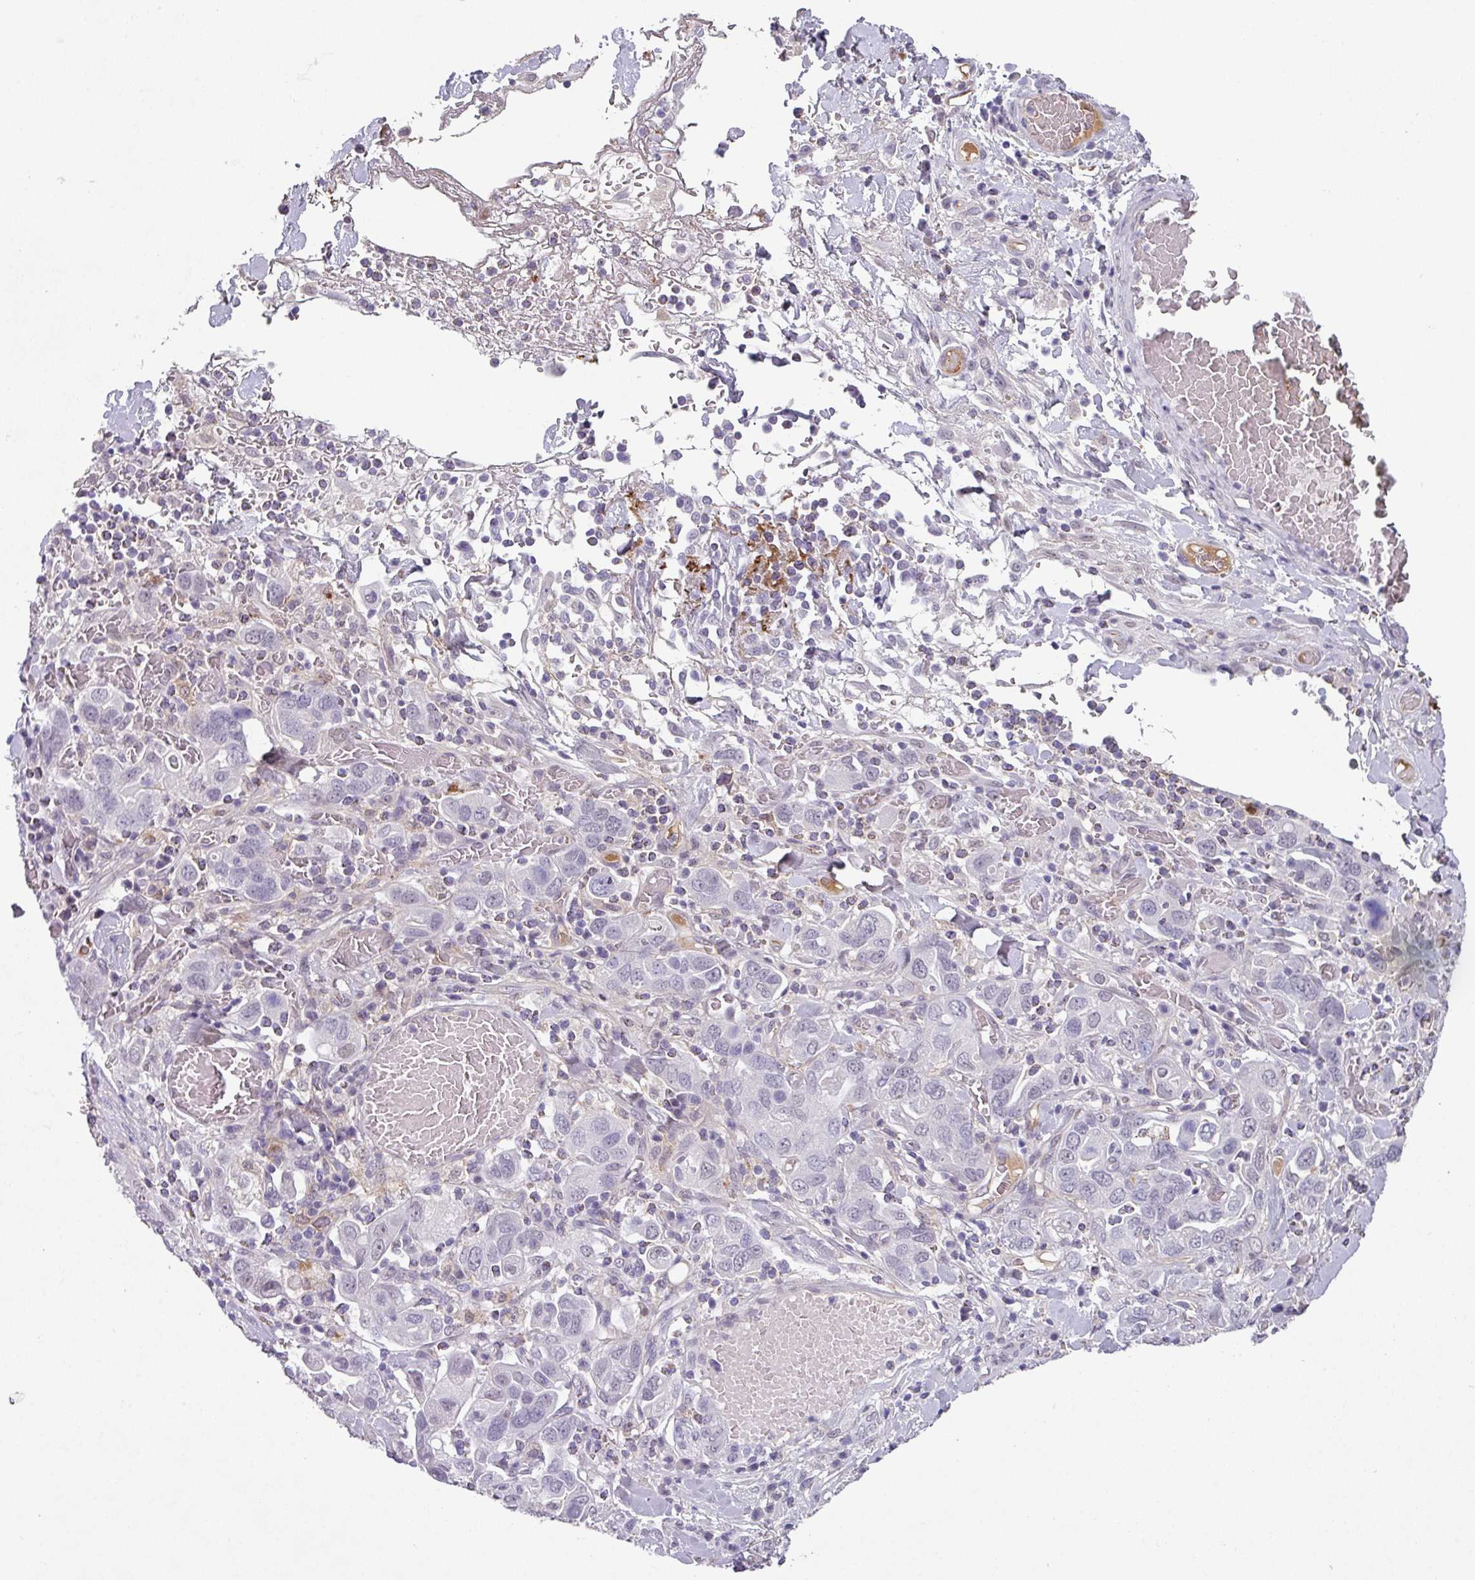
{"staining": {"intensity": "negative", "quantity": "none", "location": "none"}, "tissue": "stomach cancer", "cell_type": "Tumor cells", "image_type": "cancer", "snomed": [{"axis": "morphology", "description": "Adenocarcinoma, NOS"}, {"axis": "topography", "description": "Stomach, upper"}, {"axis": "topography", "description": "Stomach"}], "caption": "Tumor cells are negative for protein expression in human stomach adenocarcinoma.", "gene": "C1QB", "patient": {"sex": "male", "age": 62}}